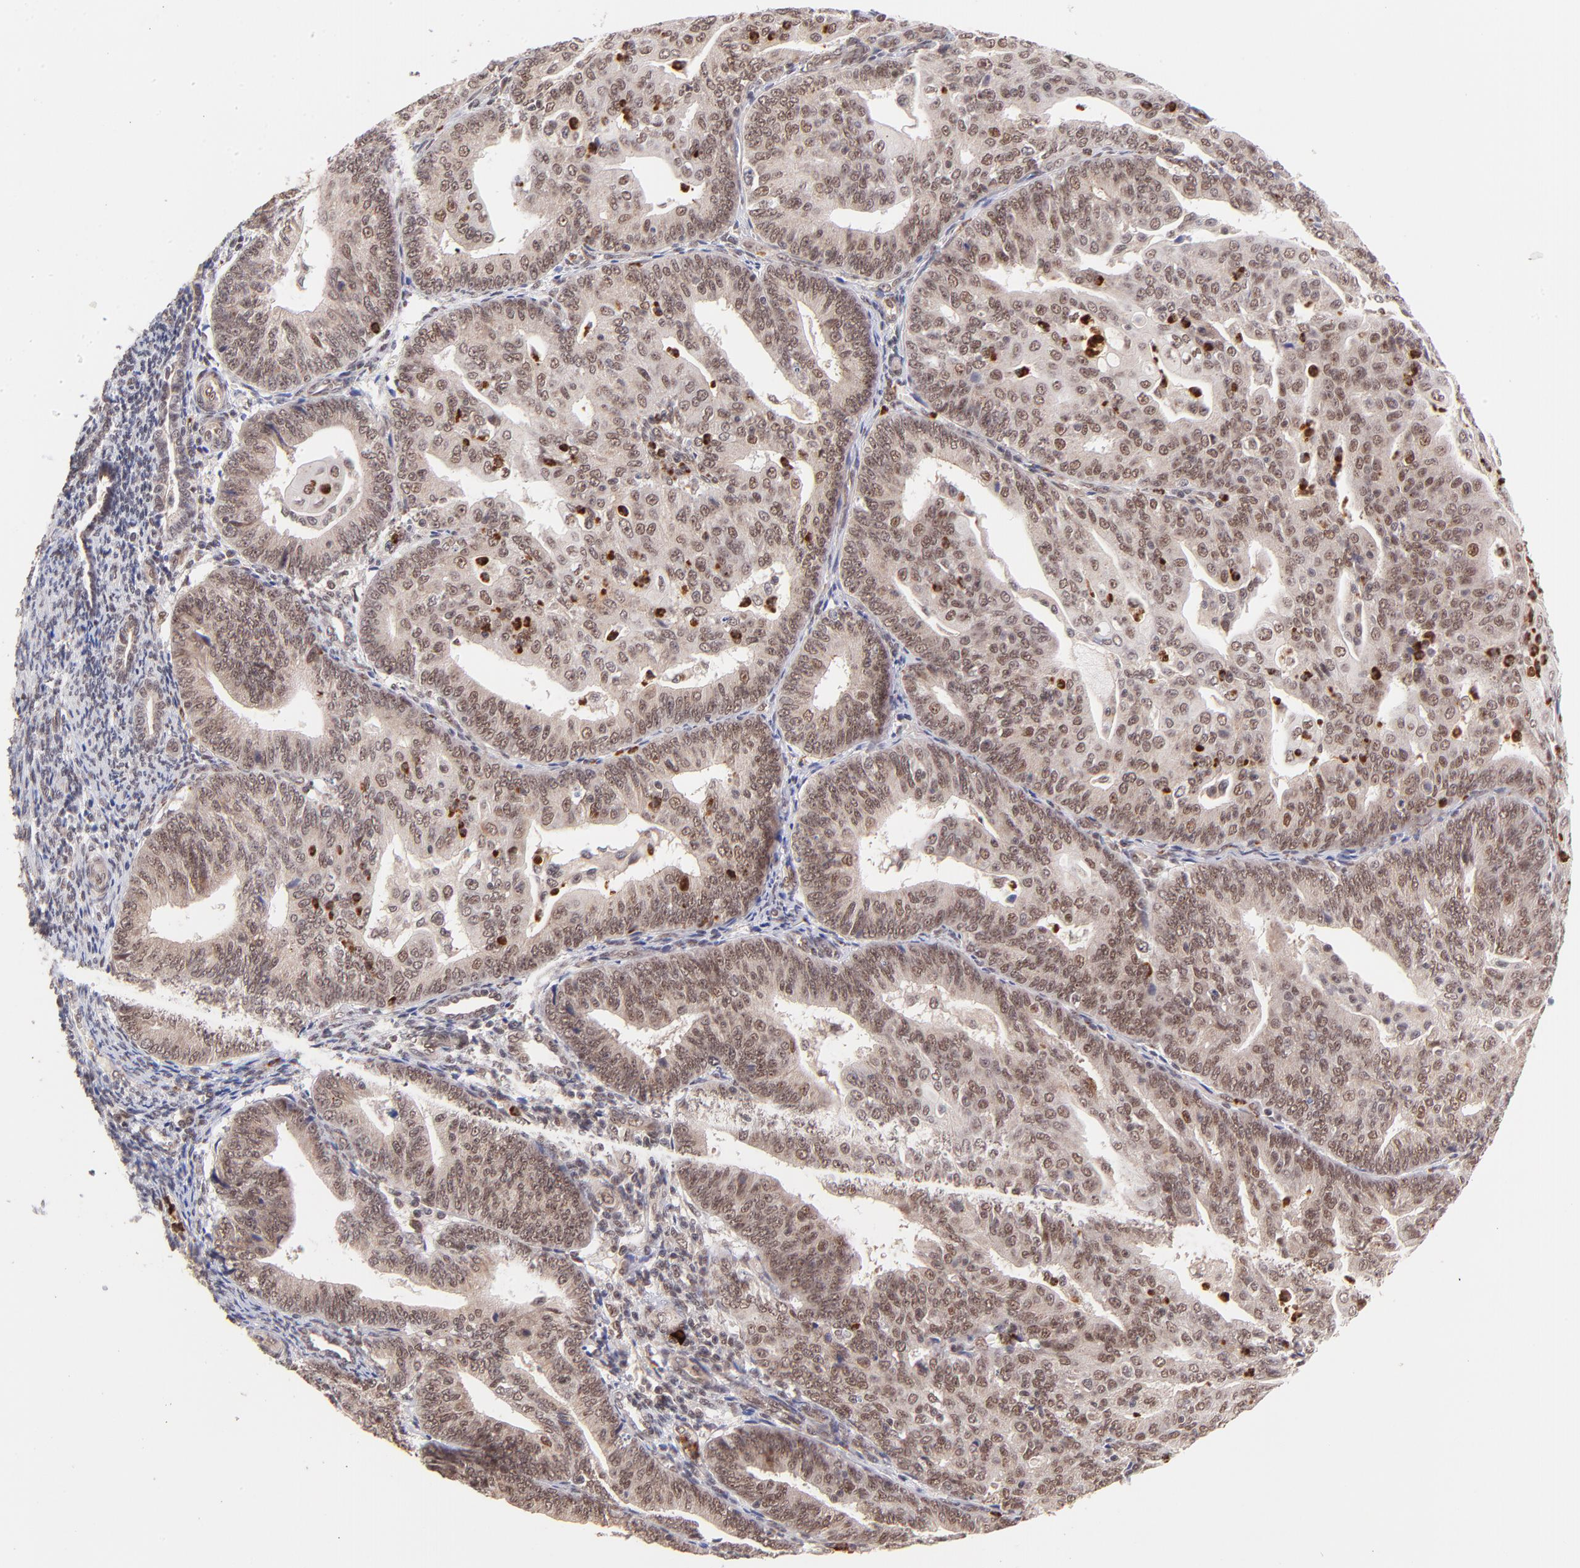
{"staining": {"intensity": "moderate", "quantity": ">75%", "location": "nuclear"}, "tissue": "endometrial cancer", "cell_type": "Tumor cells", "image_type": "cancer", "snomed": [{"axis": "morphology", "description": "Adenocarcinoma, NOS"}, {"axis": "topography", "description": "Endometrium"}], "caption": "Approximately >75% of tumor cells in endometrial cancer (adenocarcinoma) demonstrate moderate nuclear protein positivity as visualized by brown immunohistochemical staining.", "gene": "MED12", "patient": {"sex": "female", "age": 56}}